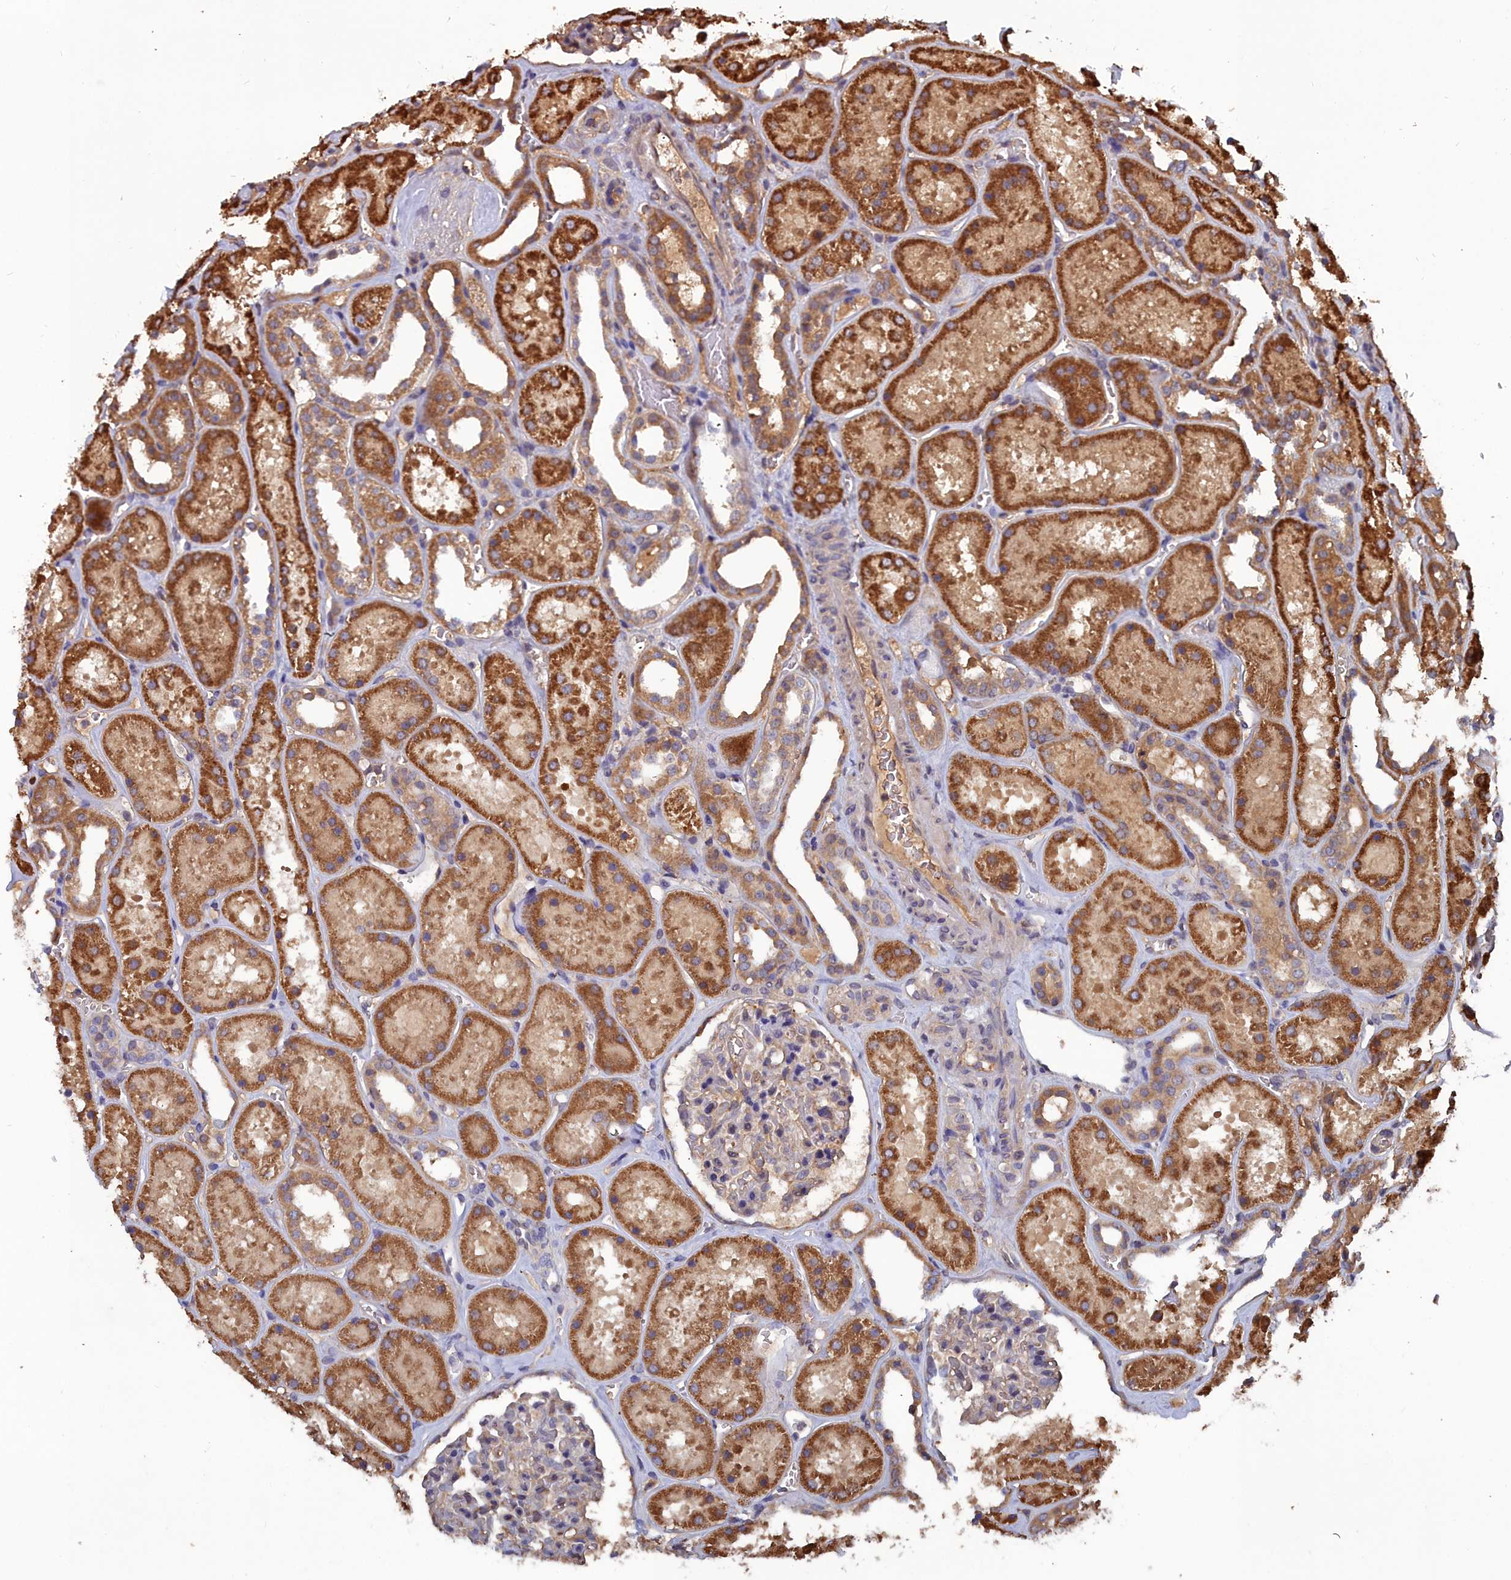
{"staining": {"intensity": "moderate", "quantity": "<25%", "location": "cytoplasmic/membranous"}, "tissue": "kidney", "cell_type": "Cells in glomeruli", "image_type": "normal", "snomed": [{"axis": "morphology", "description": "Normal tissue, NOS"}, {"axis": "topography", "description": "Kidney"}], "caption": "IHC (DAB (3,3'-diaminobenzidine)) staining of unremarkable kidney displays moderate cytoplasmic/membranous protein staining in approximately <25% of cells in glomeruli.", "gene": "GFRA2", "patient": {"sex": "female", "age": 41}}